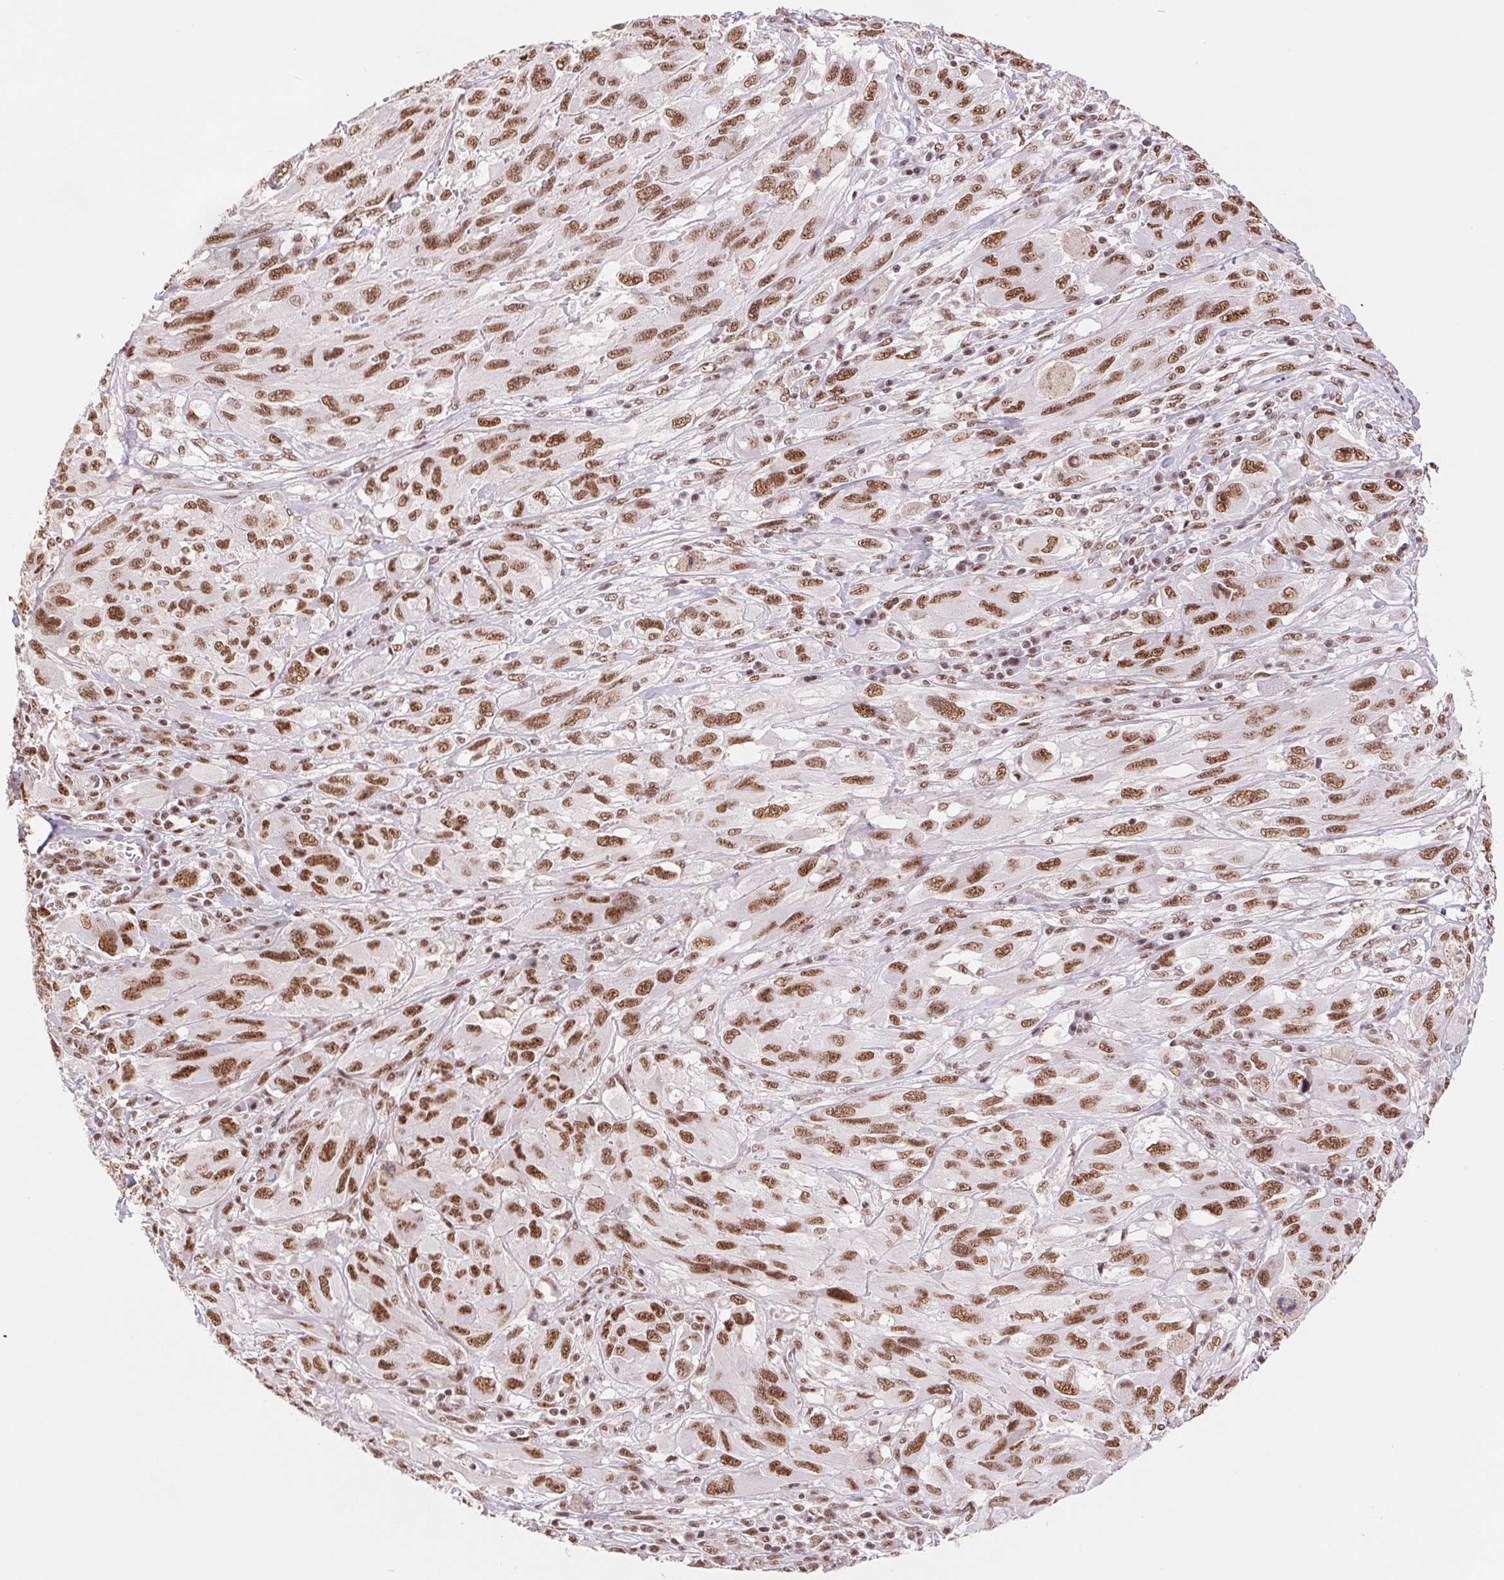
{"staining": {"intensity": "strong", "quantity": ">75%", "location": "nuclear"}, "tissue": "melanoma", "cell_type": "Tumor cells", "image_type": "cancer", "snomed": [{"axis": "morphology", "description": "Malignant melanoma, NOS"}, {"axis": "topography", "description": "Skin"}], "caption": "This histopathology image displays immunohistochemistry staining of human malignant melanoma, with high strong nuclear staining in about >75% of tumor cells.", "gene": "SREK1", "patient": {"sex": "female", "age": 91}}